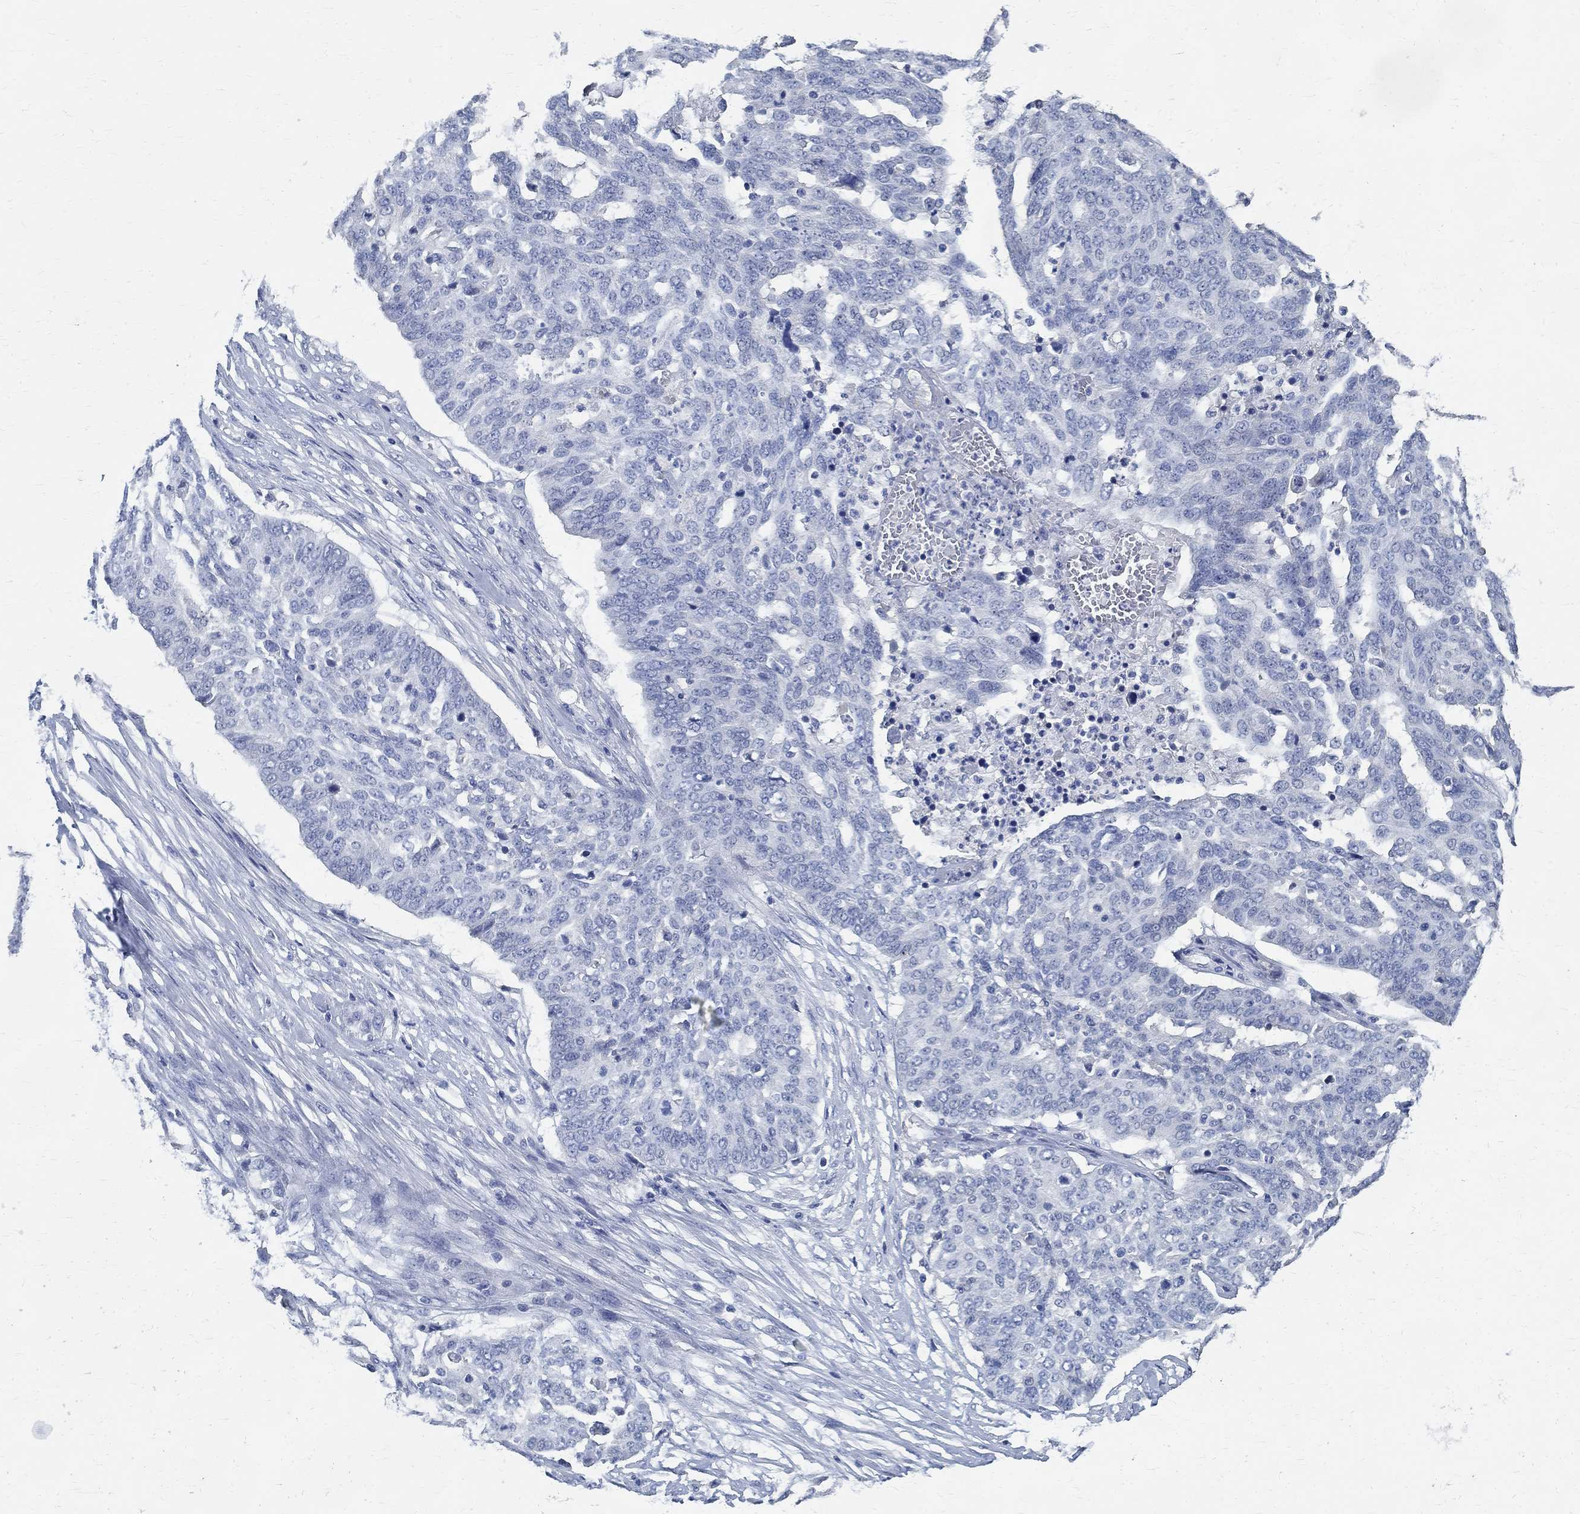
{"staining": {"intensity": "negative", "quantity": "none", "location": "none"}, "tissue": "ovarian cancer", "cell_type": "Tumor cells", "image_type": "cancer", "snomed": [{"axis": "morphology", "description": "Cystadenocarcinoma, serous, NOS"}, {"axis": "topography", "description": "Ovary"}], "caption": "Serous cystadenocarcinoma (ovarian) was stained to show a protein in brown. There is no significant positivity in tumor cells.", "gene": "PRX", "patient": {"sex": "female", "age": 67}}